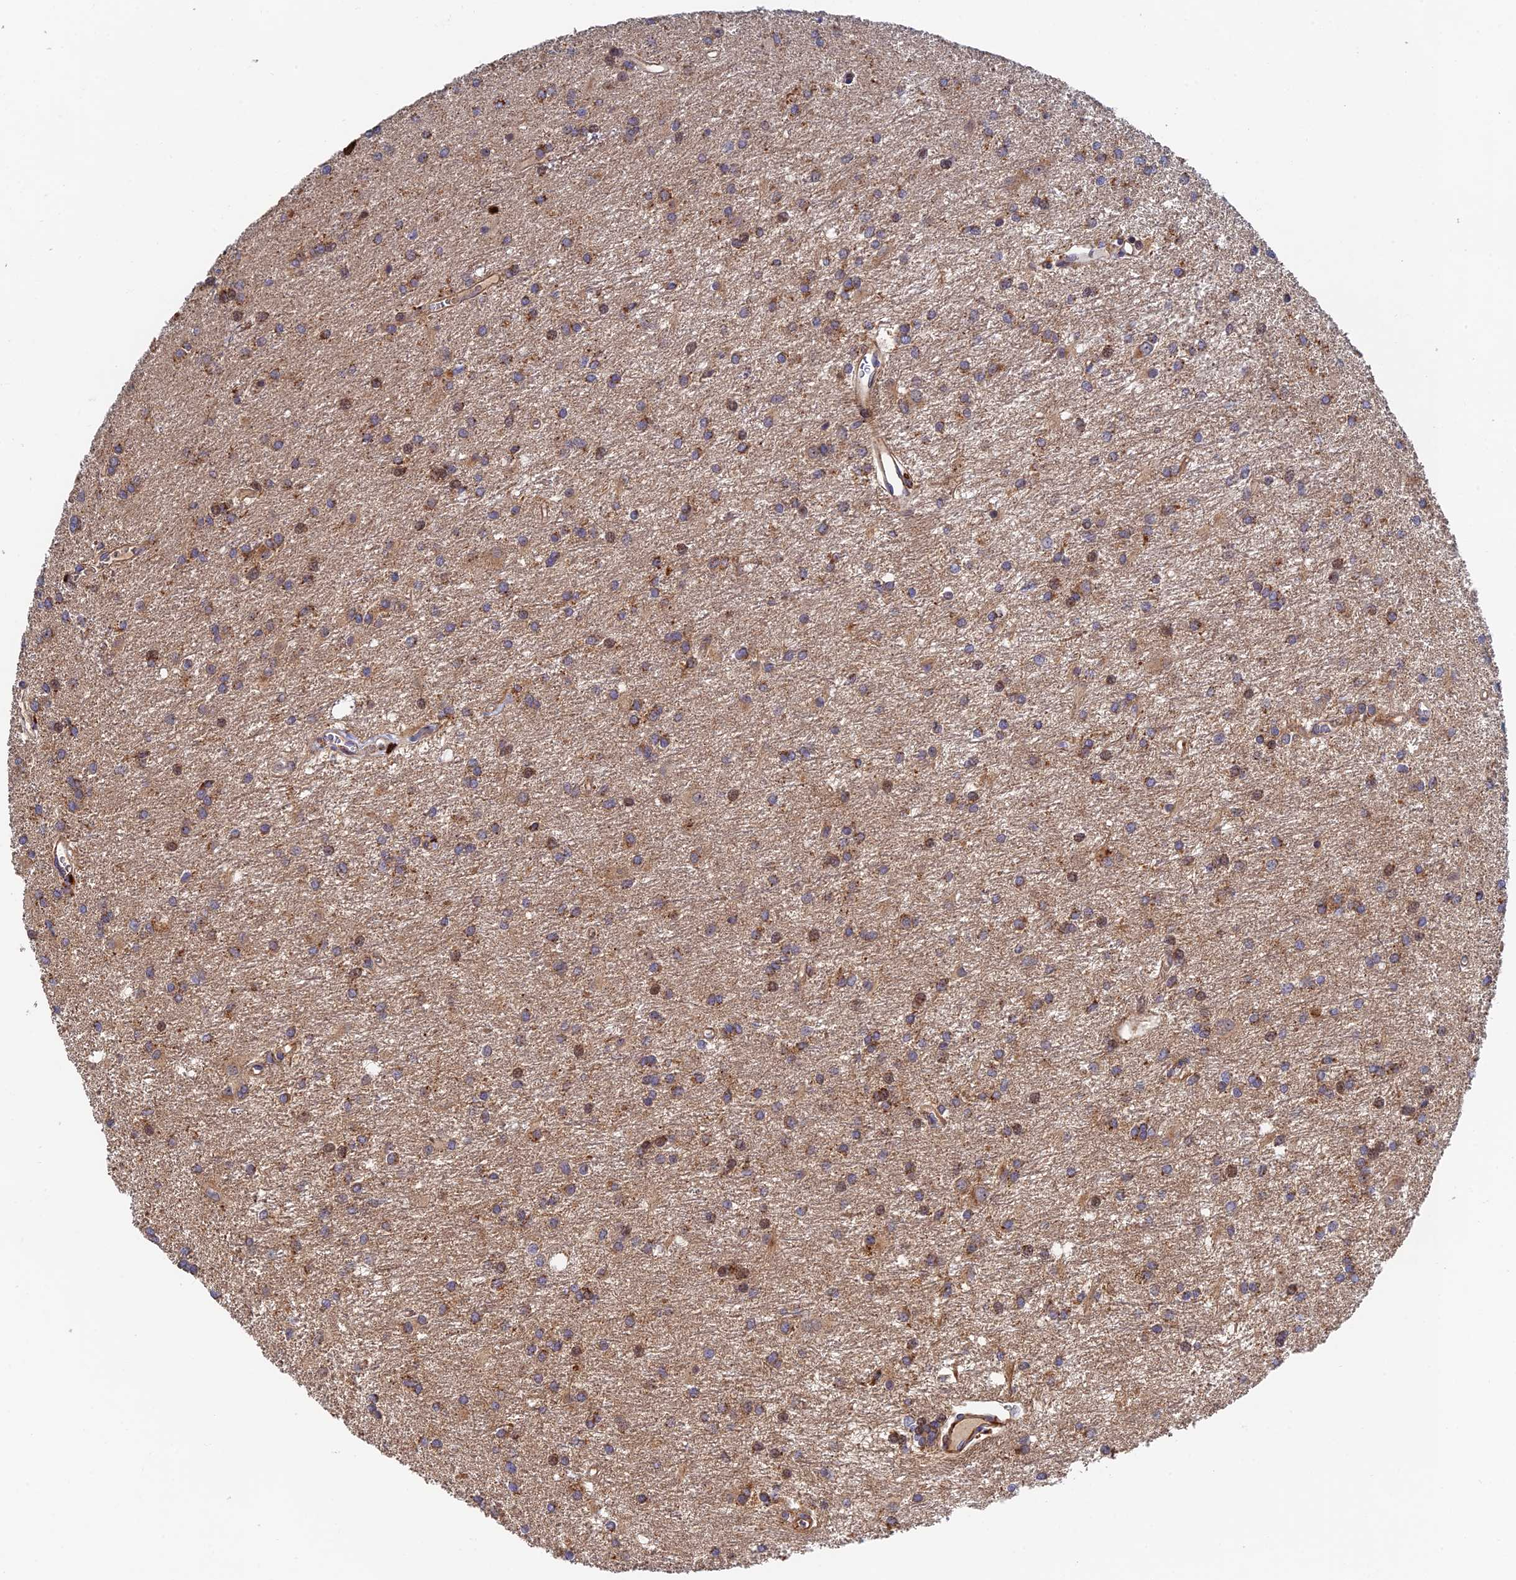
{"staining": {"intensity": "moderate", "quantity": ">75%", "location": "cytoplasmic/membranous"}, "tissue": "glioma", "cell_type": "Tumor cells", "image_type": "cancer", "snomed": [{"axis": "morphology", "description": "Glioma, malignant, High grade"}, {"axis": "topography", "description": "Brain"}], "caption": "Immunohistochemistry (IHC) photomicrograph of human glioma stained for a protein (brown), which reveals medium levels of moderate cytoplasmic/membranous expression in approximately >75% of tumor cells.", "gene": "PPP2R3C", "patient": {"sex": "female", "age": 50}}